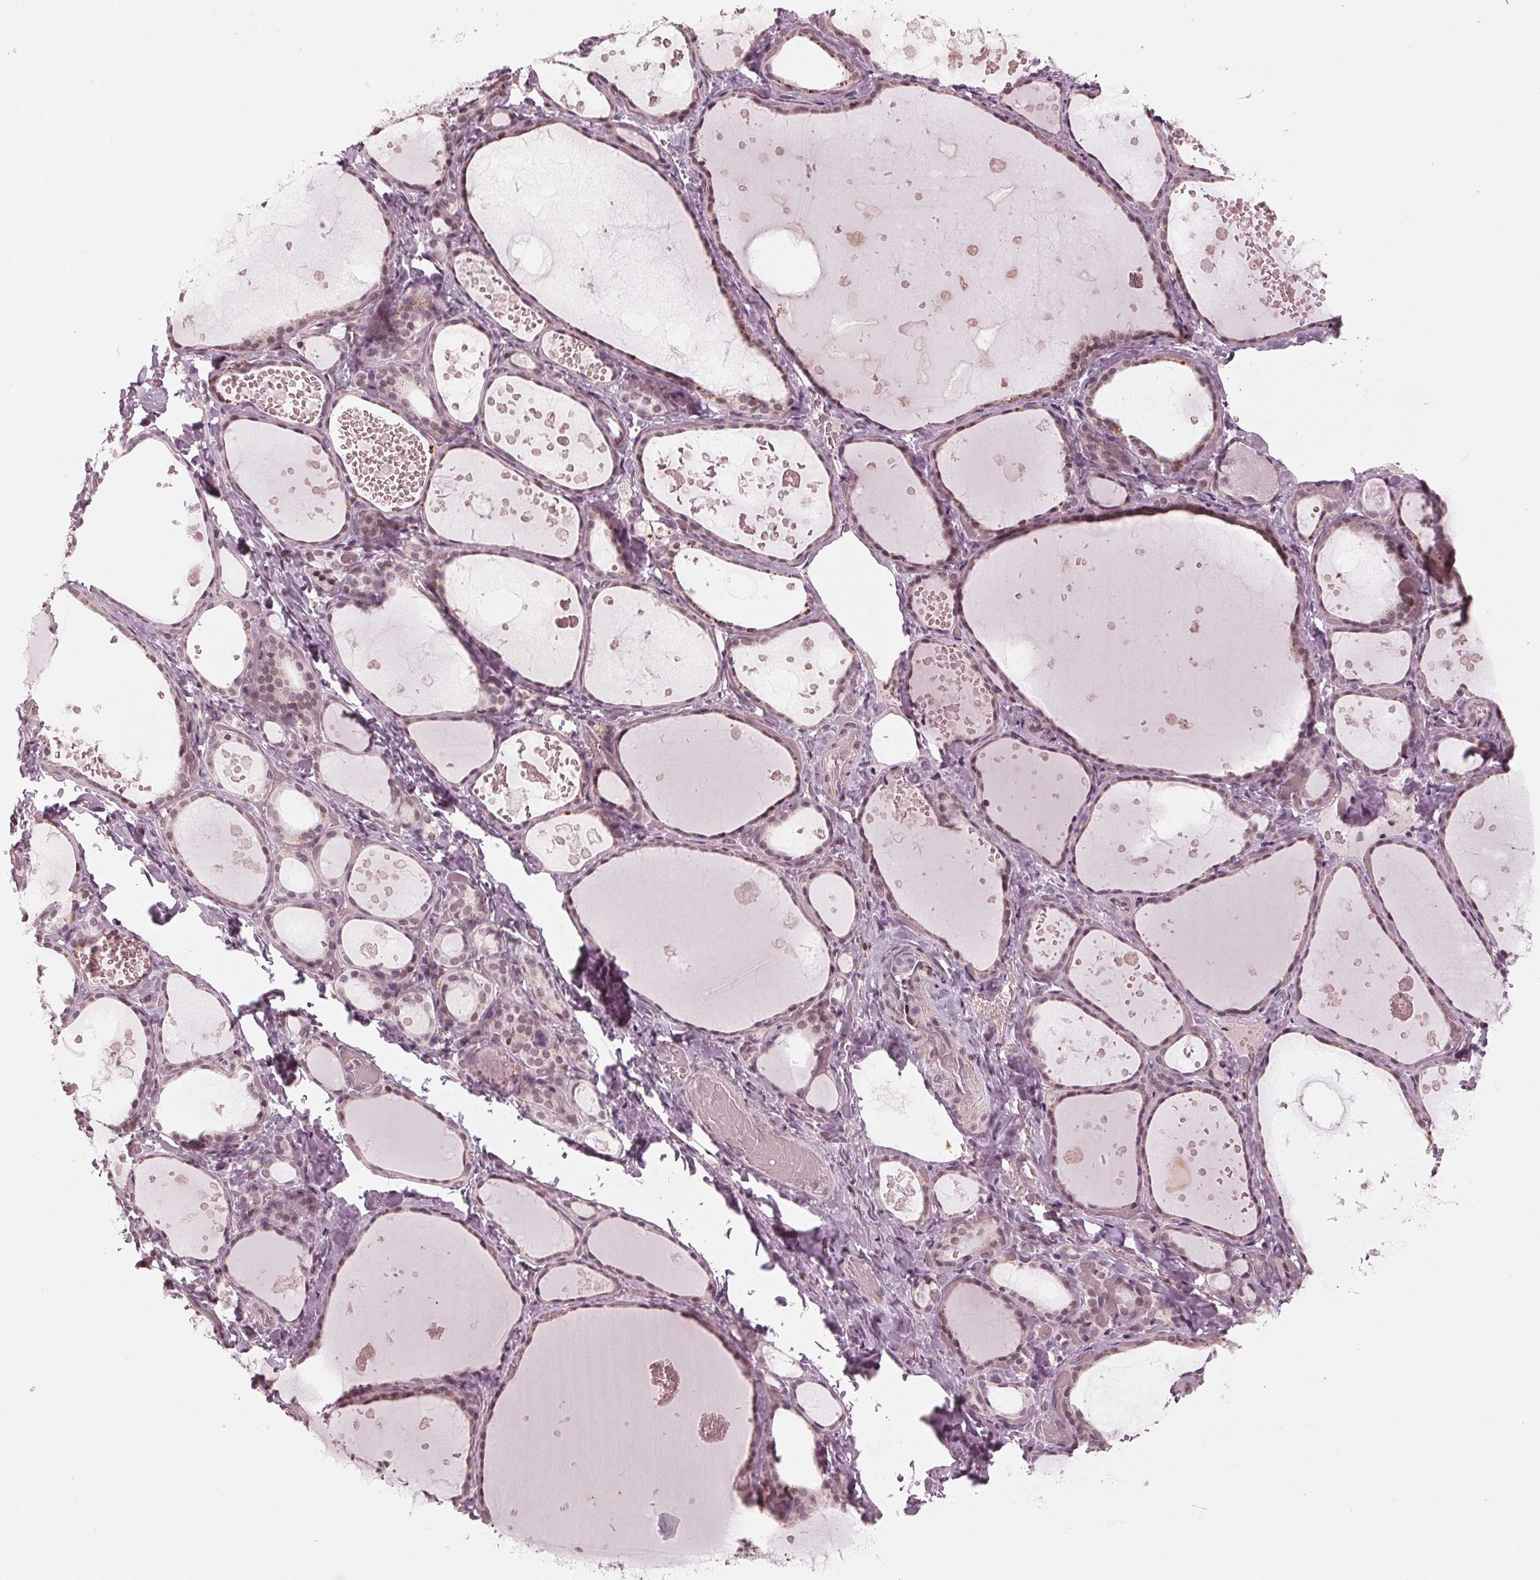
{"staining": {"intensity": "moderate", "quantity": "<25%", "location": "nuclear"}, "tissue": "thyroid gland", "cell_type": "Glandular cells", "image_type": "normal", "snomed": [{"axis": "morphology", "description": "Normal tissue, NOS"}, {"axis": "topography", "description": "Thyroid gland"}], "caption": "IHC staining of unremarkable thyroid gland, which demonstrates low levels of moderate nuclear positivity in about <25% of glandular cells indicating moderate nuclear protein expression. The staining was performed using DAB (3,3'-diaminobenzidine) (brown) for protein detection and nuclei were counterstained in hematoxylin (blue).", "gene": "DNMT3L", "patient": {"sex": "female", "age": 56}}